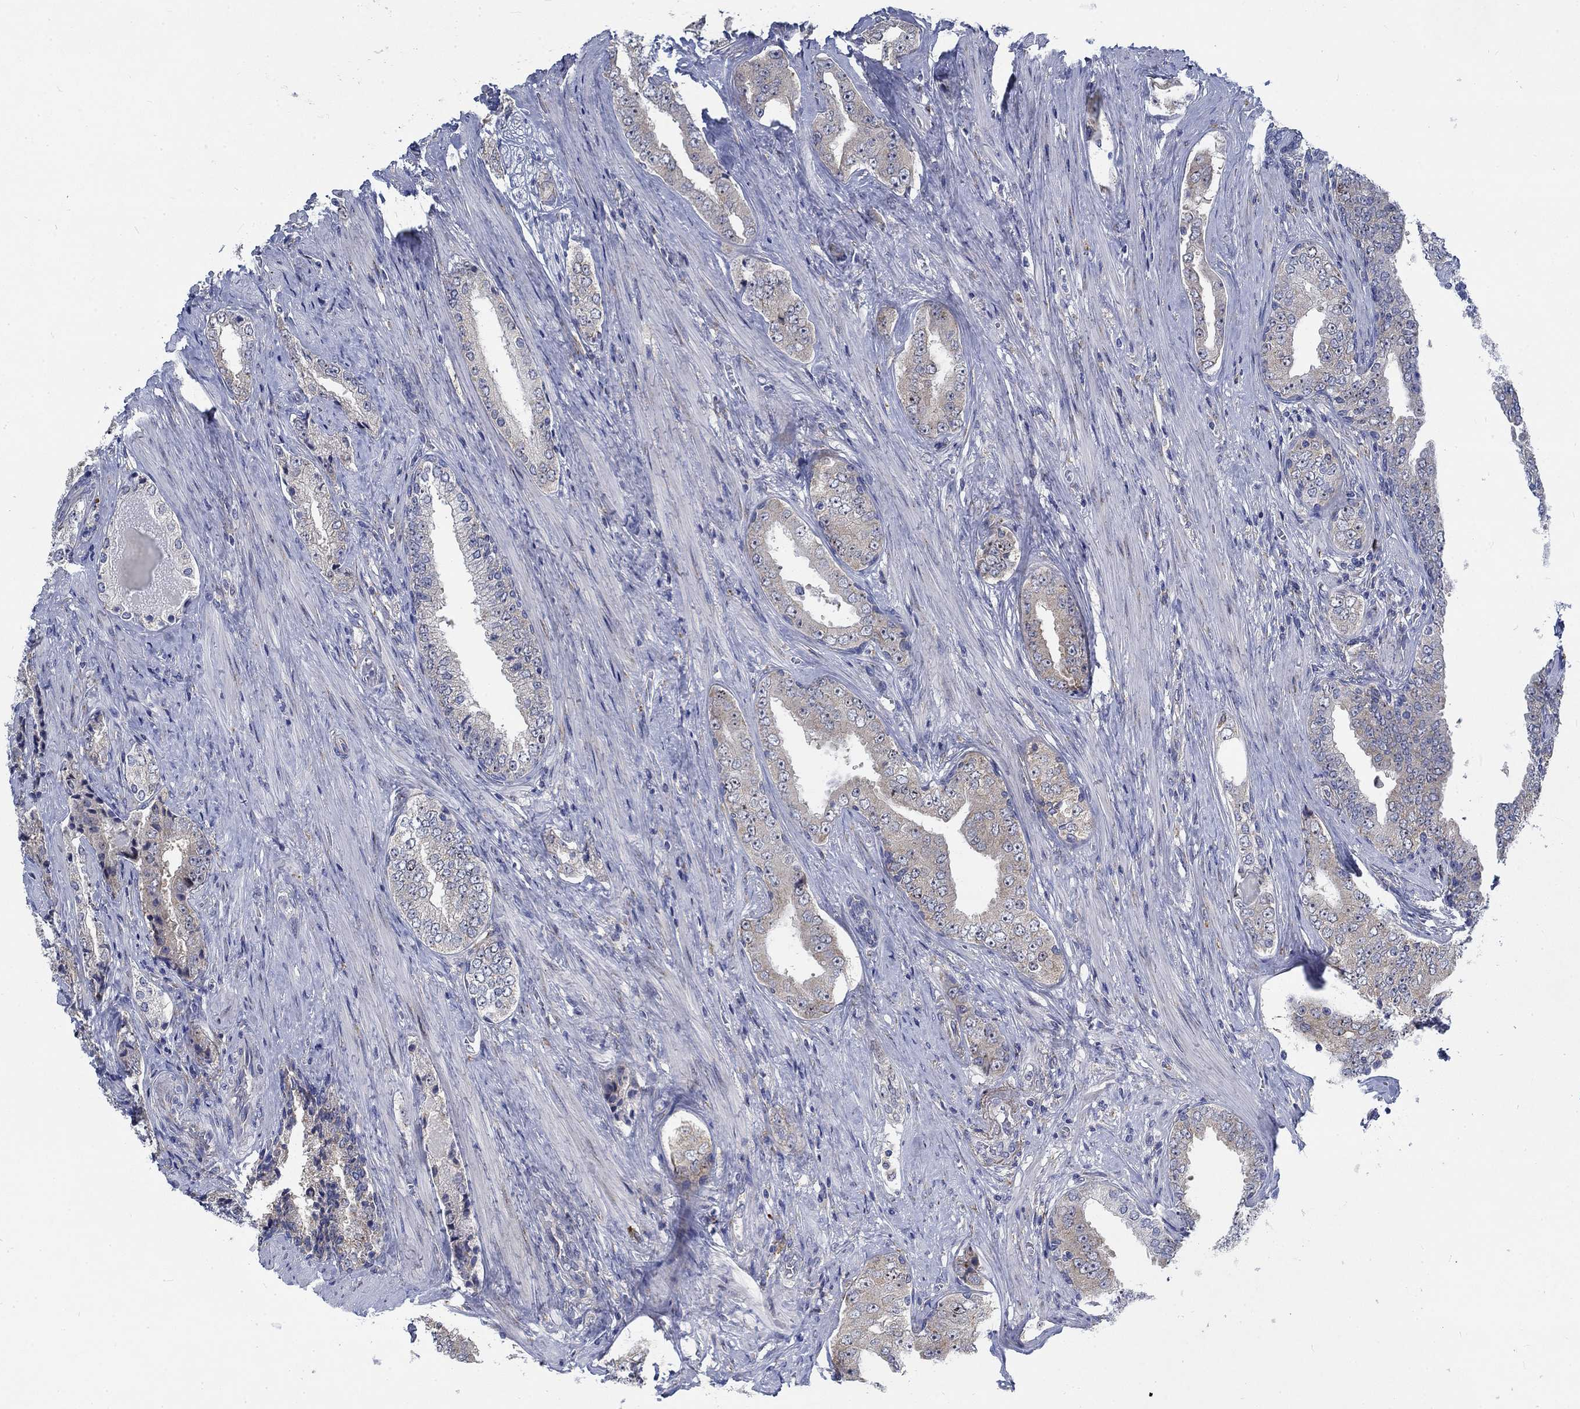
{"staining": {"intensity": "negative", "quantity": "none", "location": "none"}, "tissue": "prostate cancer", "cell_type": "Tumor cells", "image_type": "cancer", "snomed": [{"axis": "morphology", "description": "Adenocarcinoma, Low grade"}, {"axis": "topography", "description": "Prostate and seminal vesicle, NOS"}], "caption": "An image of human prostate cancer is negative for staining in tumor cells. (DAB immunohistochemistry visualized using brightfield microscopy, high magnification).", "gene": "MMP24", "patient": {"sex": "male", "age": 61}}